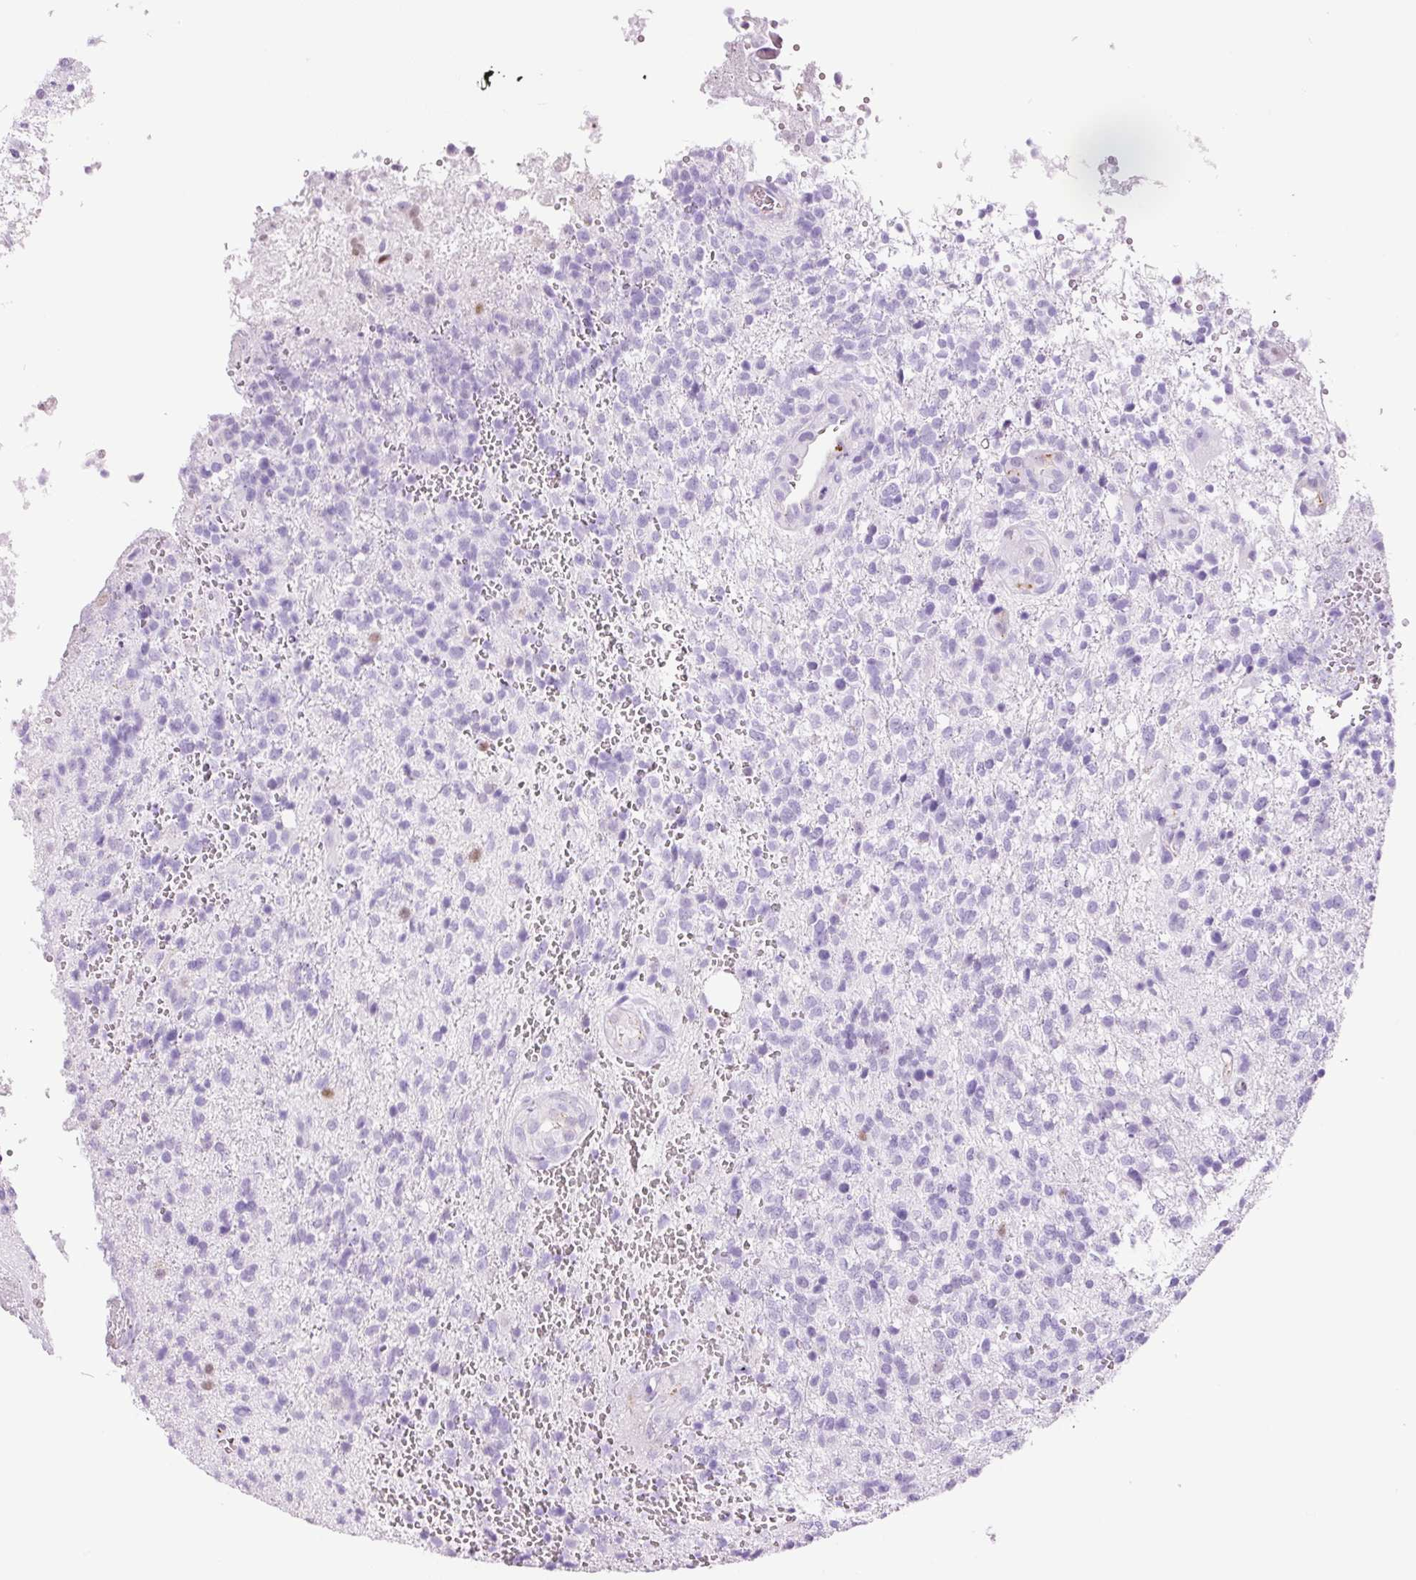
{"staining": {"intensity": "negative", "quantity": "none", "location": "none"}, "tissue": "glioma", "cell_type": "Tumor cells", "image_type": "cancer", "snomed": [{"axis": "morphology", "description": "Glioma, malignant, High grade"}, {"axis": "topography", "description": "Brain"}], "caption": "An image of human glioma is negative for staining in tumor cells.", "gene": "ADSS1", "patient": {"sex": "male", "age": 56}}